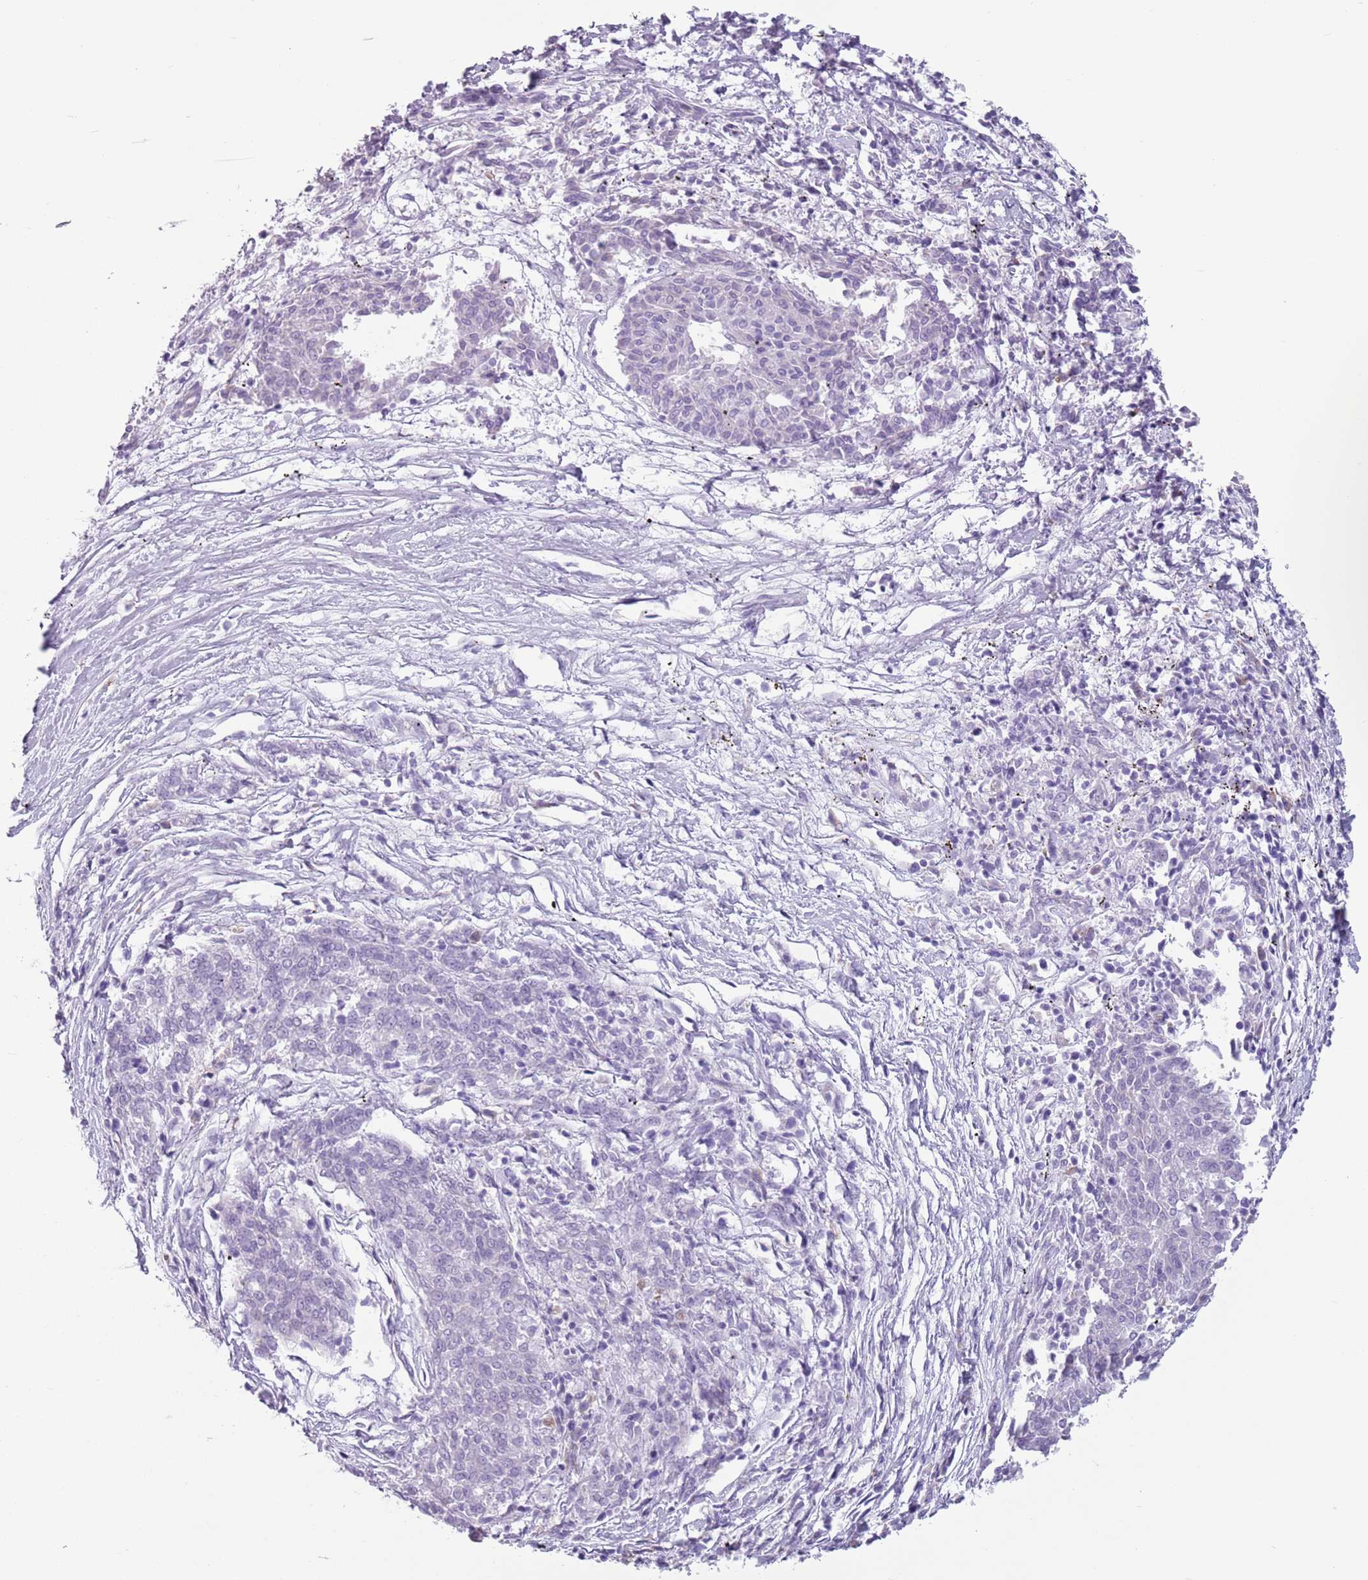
{"staining": {"intensity": "negative", "quantity": "none", "location": "none"}, "tissue": "melanoma", "cell_type": "Tumor cells", "image_type": "cancer", "snomed": [{"axis": "morphology", "description": "Malignant melanoma, NOS"}, {"axis": "topography", "description": "Skin"}], "caption": "A micrograph of human melanoma is negative for staining in tumor cells.", "gene": "HYOU1", "patient": {"sex": "female", "age": 72}}